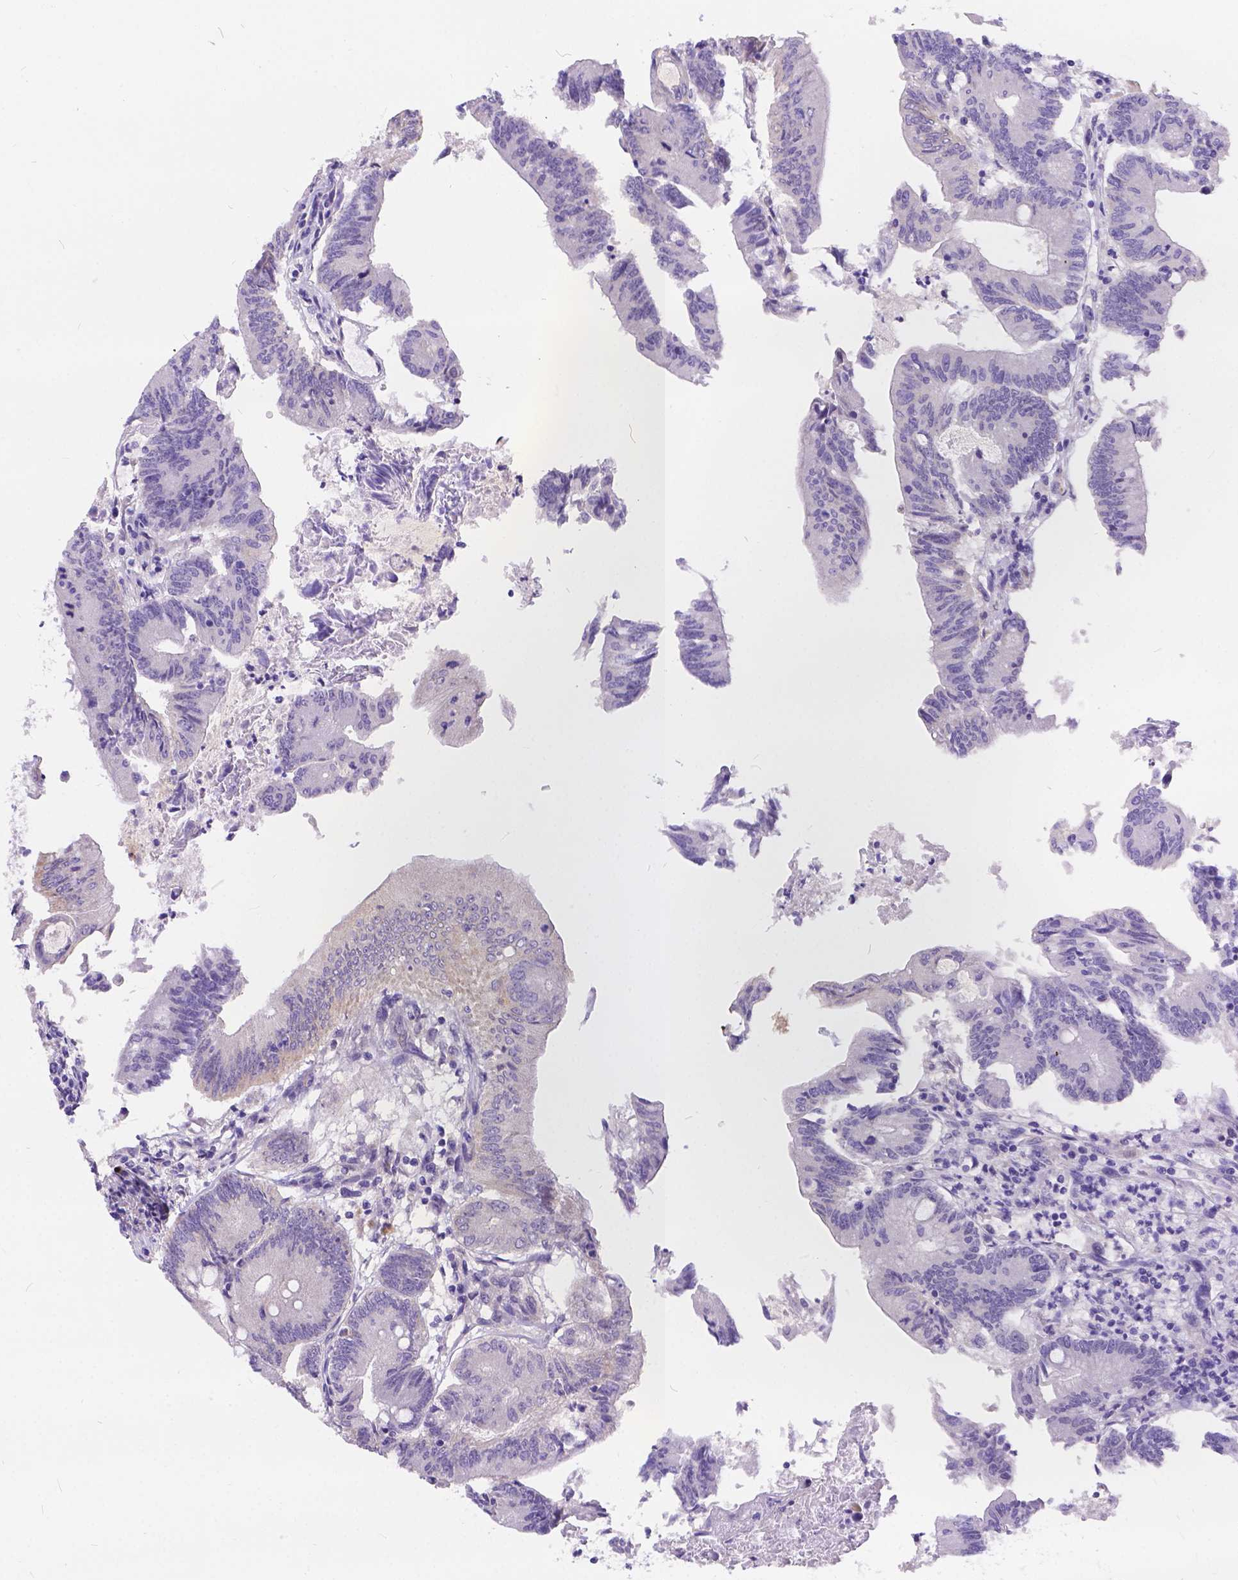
{"staining": {"intensity": "negative", "quantity": "none", "location": "none"}, "tissue": "colorectal cancer", "cell_type": "Tumor cells", "image_type": "cancer", "snomed": [{"axis": "morphology", "description": "Adenocarcinoma, NOS"}, {"axis": "topography", "description": "Colon"}], "caption": "Immunohistochemistry (IHC) histopathology image of neoplastic tissue: human colorectal cancer (adenocarcinoma) stained with DAB (3,3'-diaminobenzidine) displays no significant protein expression in tumor cells. (Immunohistochemistry (IHC), brightfield microscopy, high magnification).", "gene": "DLEC1", "patient": {"sex": "female", "age": 70}}